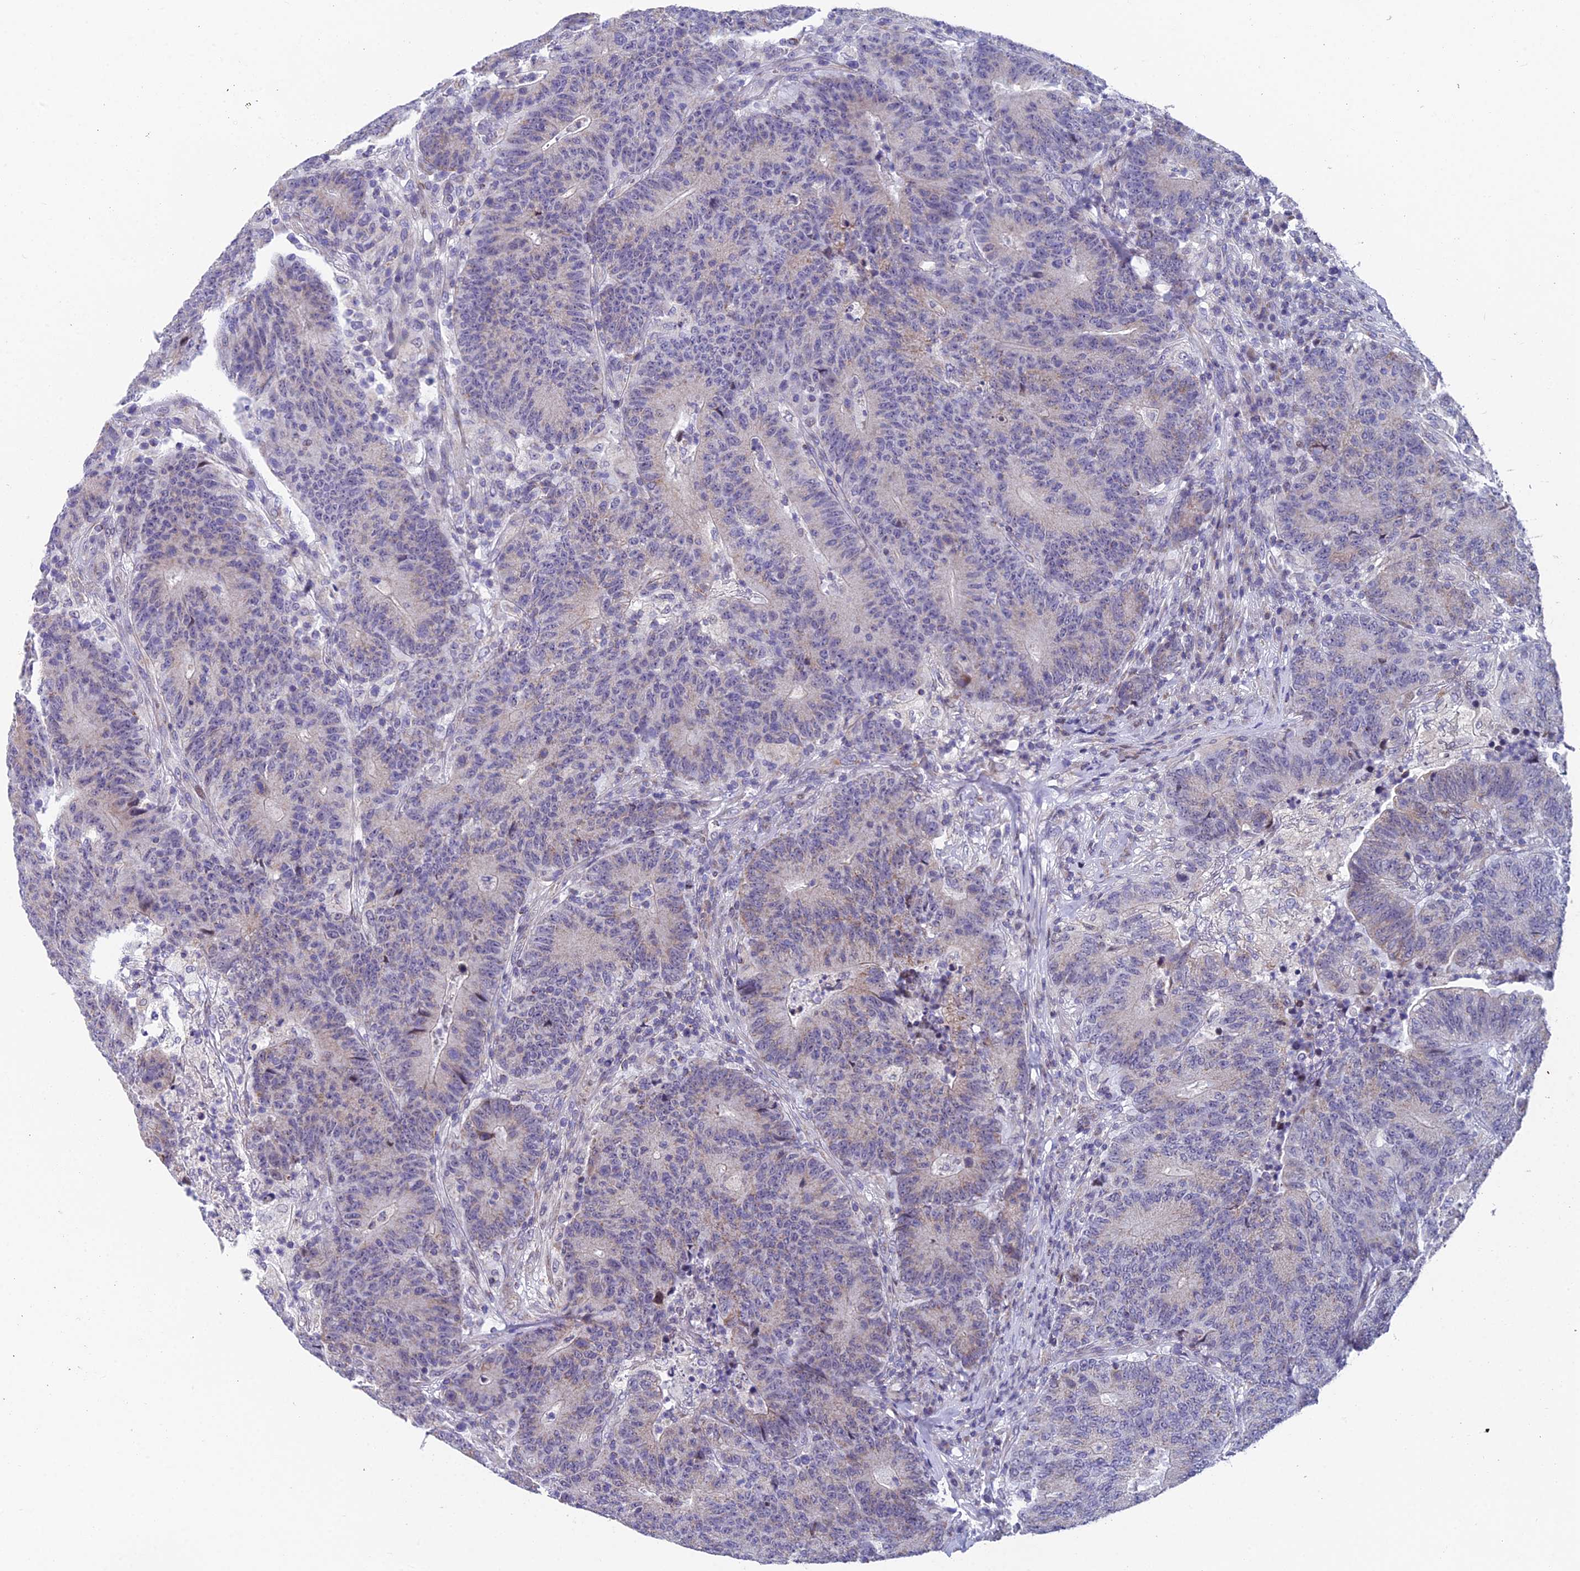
{"staining": {"intensity": "weak", "quantity": "<25%", "location": "cytoplasmic/membranous"}, "tissue": "colorectal cancer", "cell_type": "Tumor cells", "image_type": "cancer", "snomed": [{"axis": "morphology", "description": "Adenocarcinoma, NOS"}, {"axis": "topography", "description": "Colon"}], "caption": "Immunohistochemistry (IHC) photomicrograph of colorectal cancer stained for a protein (brown), which shows no expression in tumor cells.", "gene": "XKR9", "patient": {"sex": "female", "age": 75}}